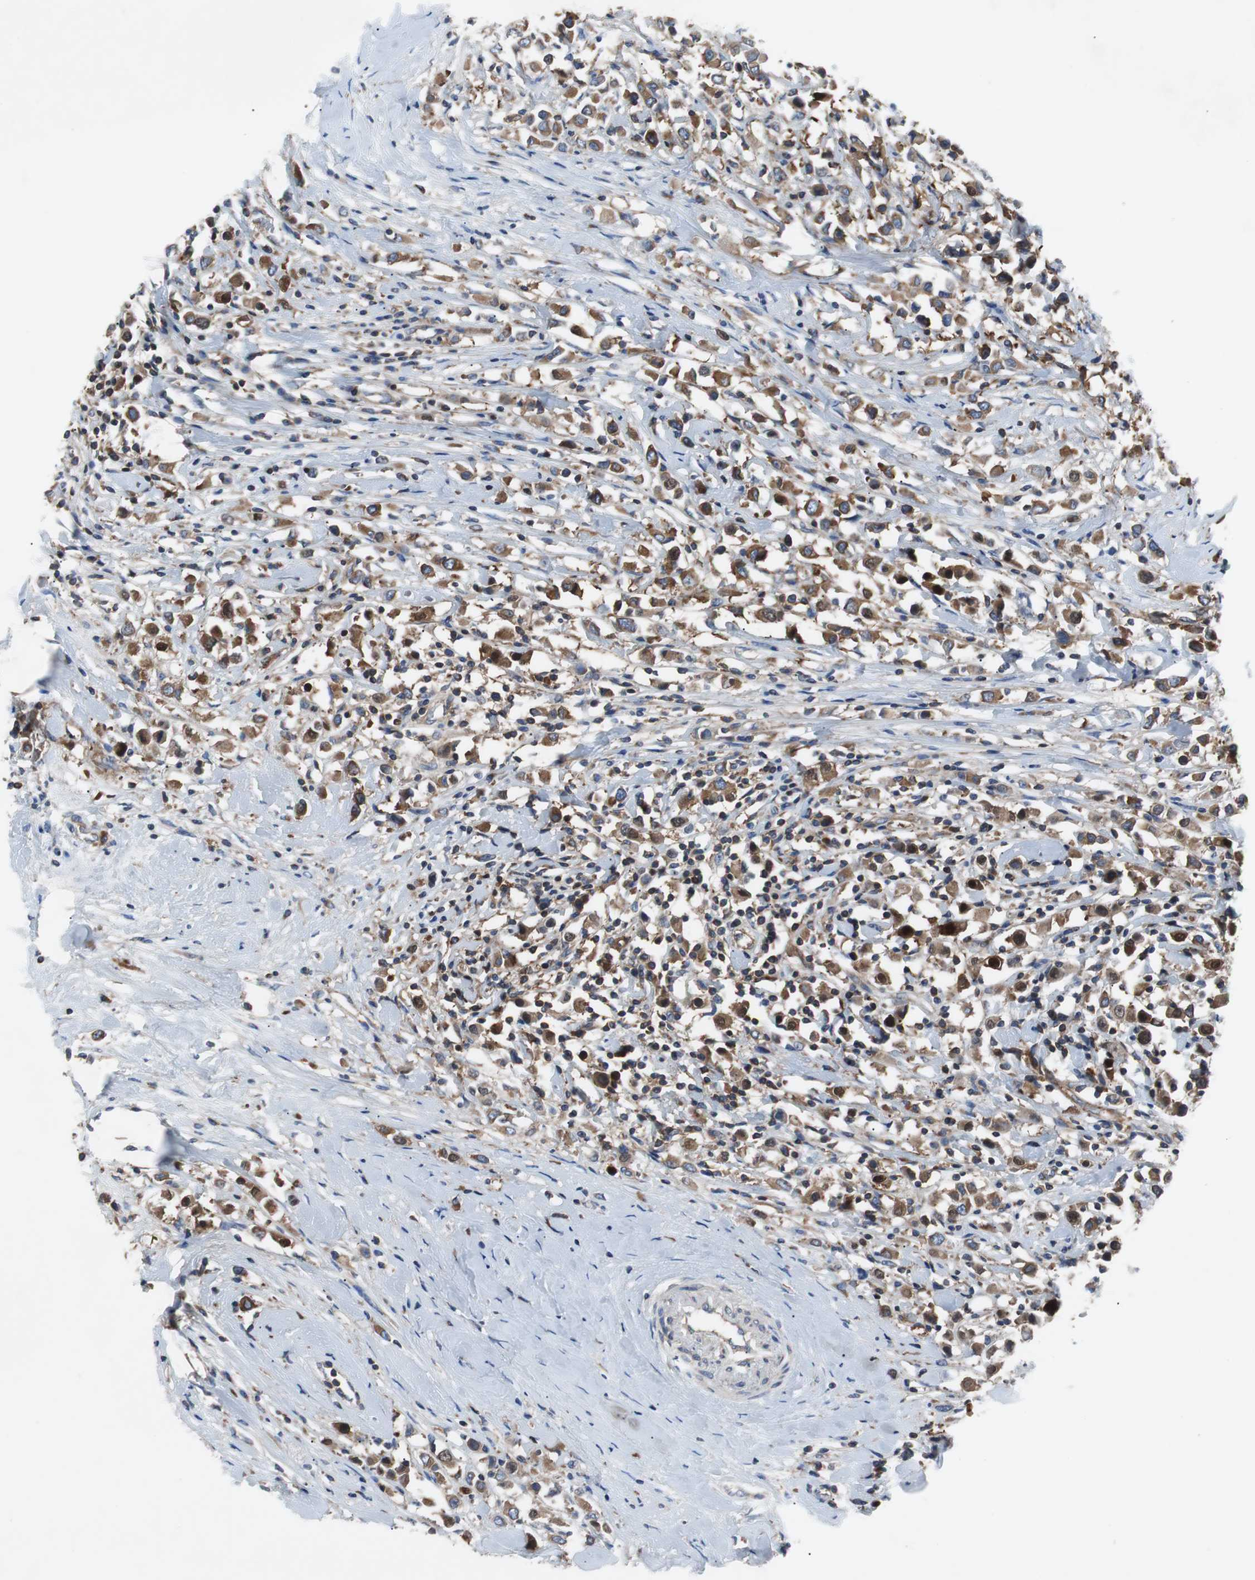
{"staining": {"intensity": "moderate", "quantity": ">75%", "location": "cytoplasmic/membranous"}, "tissue": "breast cancer", "cell_type": "Tumor cells", "image_type": "cancer", "snomed": [{"axis": "morphology", "description": "Duct carcinoma"}, {"axis": "topography", "description": "Breast"}], "caption": "Immunohistochemistry (IHC) of human intraductal carcinoma (breast) displays medium levels of moderate cytoplasmic/membranous expression in approximately >75% of tumor cells. Nuclei are stained in blue.", "gene": "GYS1", "patient": {"sex": "female", "age": 61}}